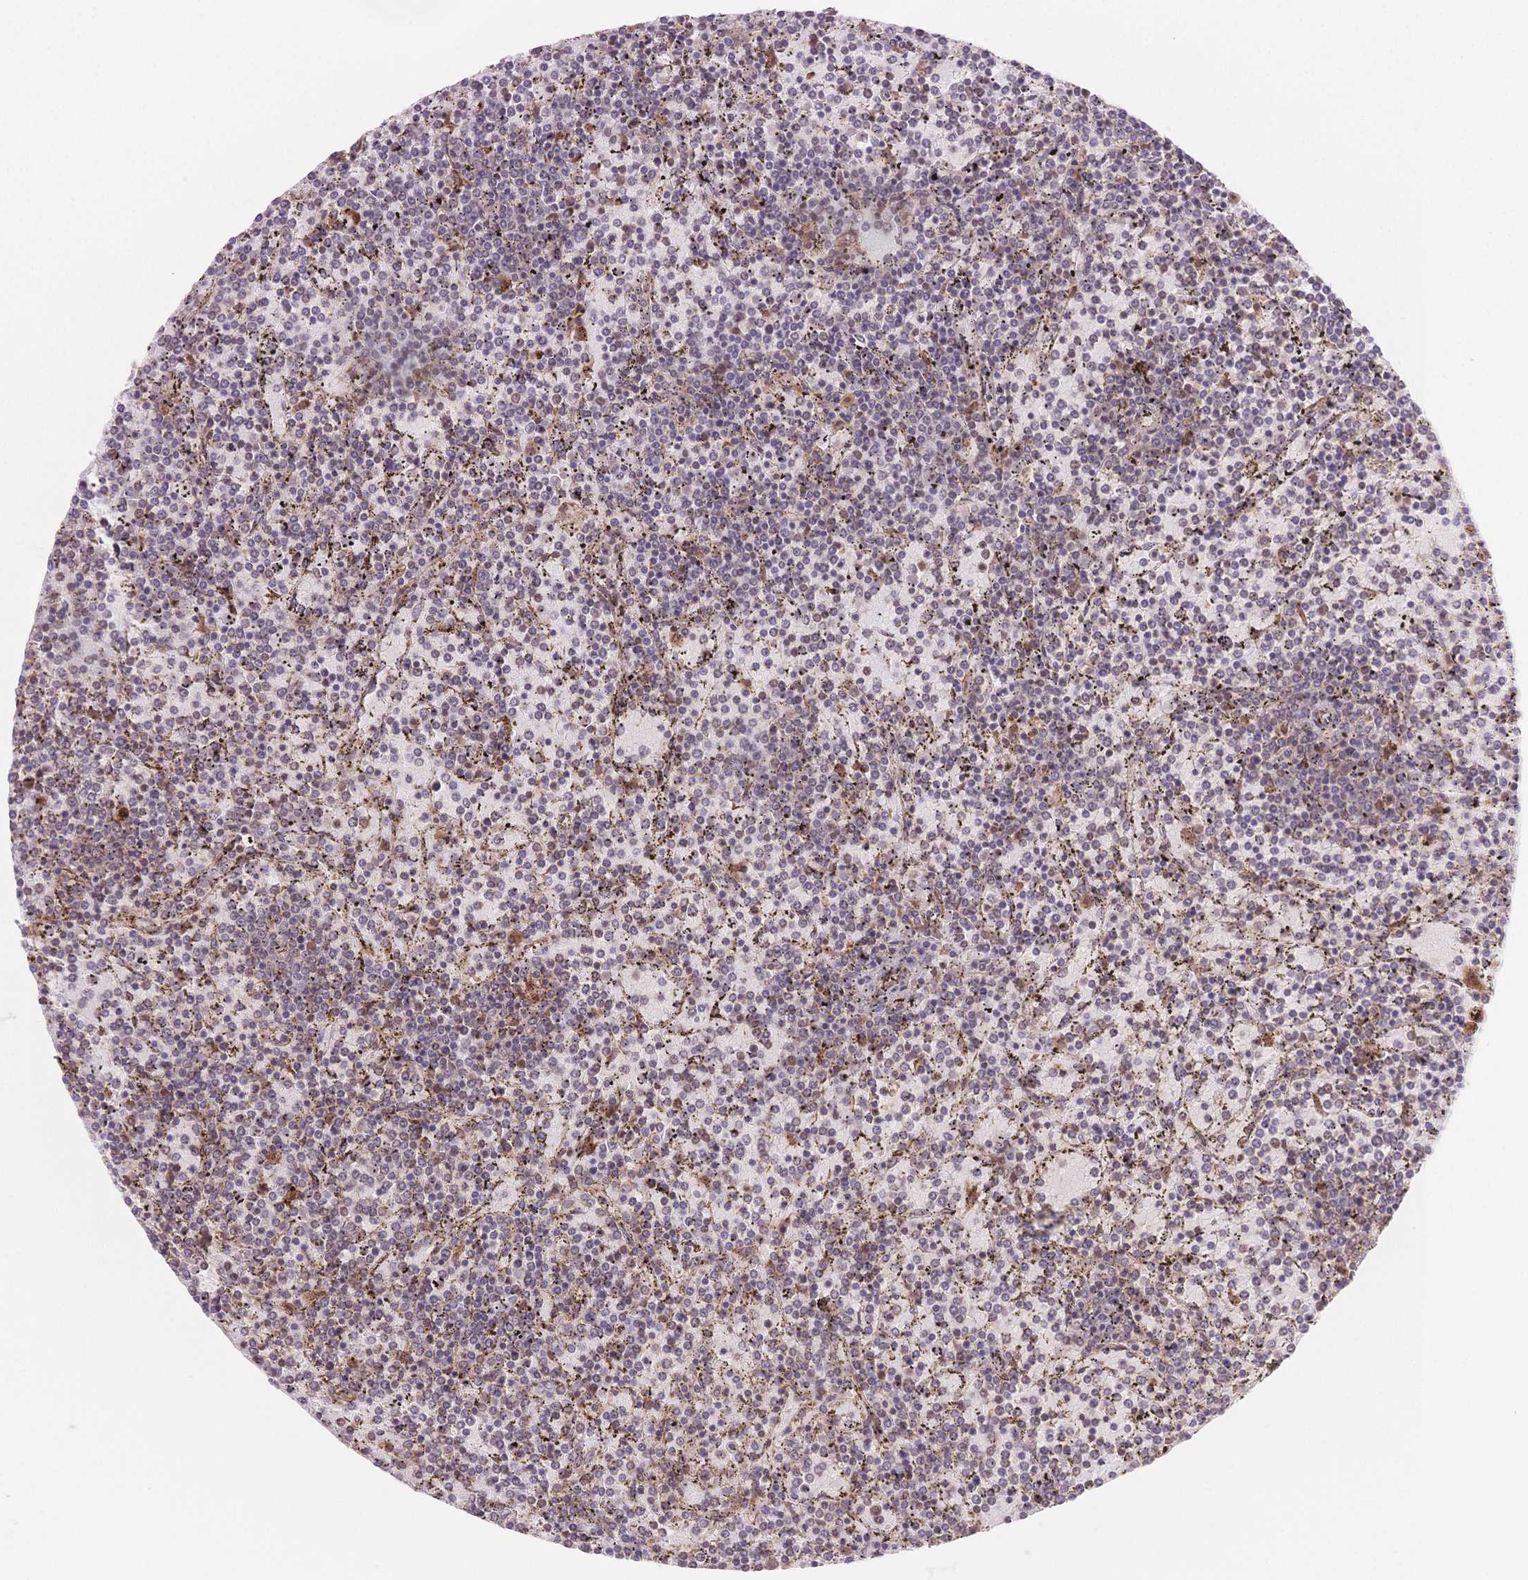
{"staining": {"intensity": "negative", "quantity": "none", "location": "none"}, "tissue": "lymphoma", "cell_type": "Tumor cells", "image_type": "cancer", "snomed": [{"axis": "morphology", "description": "Malignant lymphoma, non-Hodgkin's type, Low grade"}, {"axis": "topography", "description": "Spleen"}], "caption": "The IHC micrograph has no significant positivity in tumor cells of low-grade malignant lymphoma, non-Hodgkin's type tissue.", "gene": "STK39", "patient": {"sex": "female", "age": 77}}